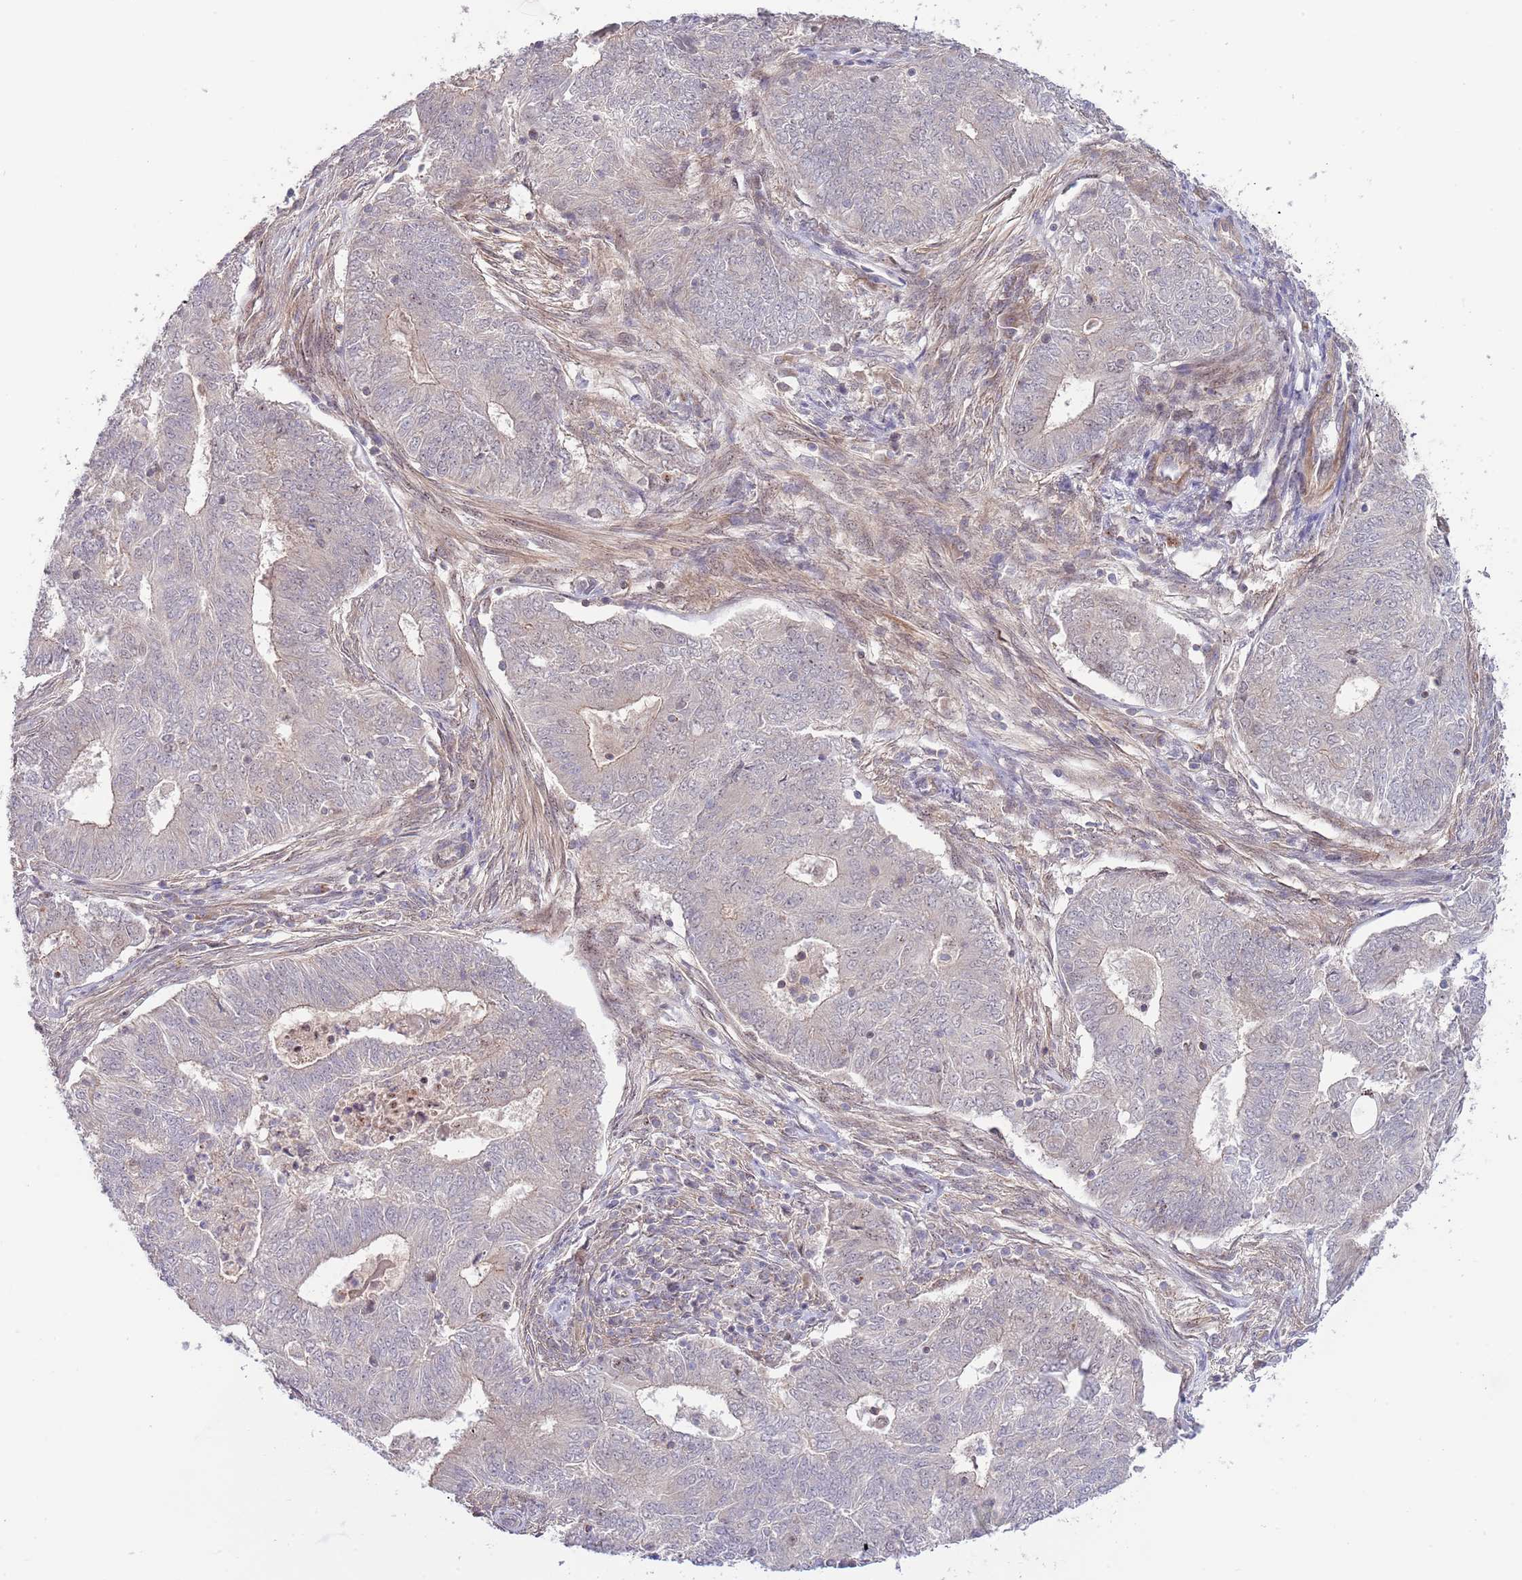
{"staining": {"intensity": "negative", "quantity": "none", "location": "none"}, "tissue": "endometrial cancer", "cell_type": "Tumor cells", "image_type": "cancer", "snomed": [{"axis": "morphology", "description": "Adenocarcinoma, NOS"}, {"axis": "topography", "description": "Endometrium"}], "caption": "High magnification brightfield microscopy of endometrial adenocarcinoma stained with DAB (brown) and counterstained with hematoxylin (blue): tumor cells show no significant expression.", "gene": "PRR16", "patient": {"sex": "female", "age": 62}}